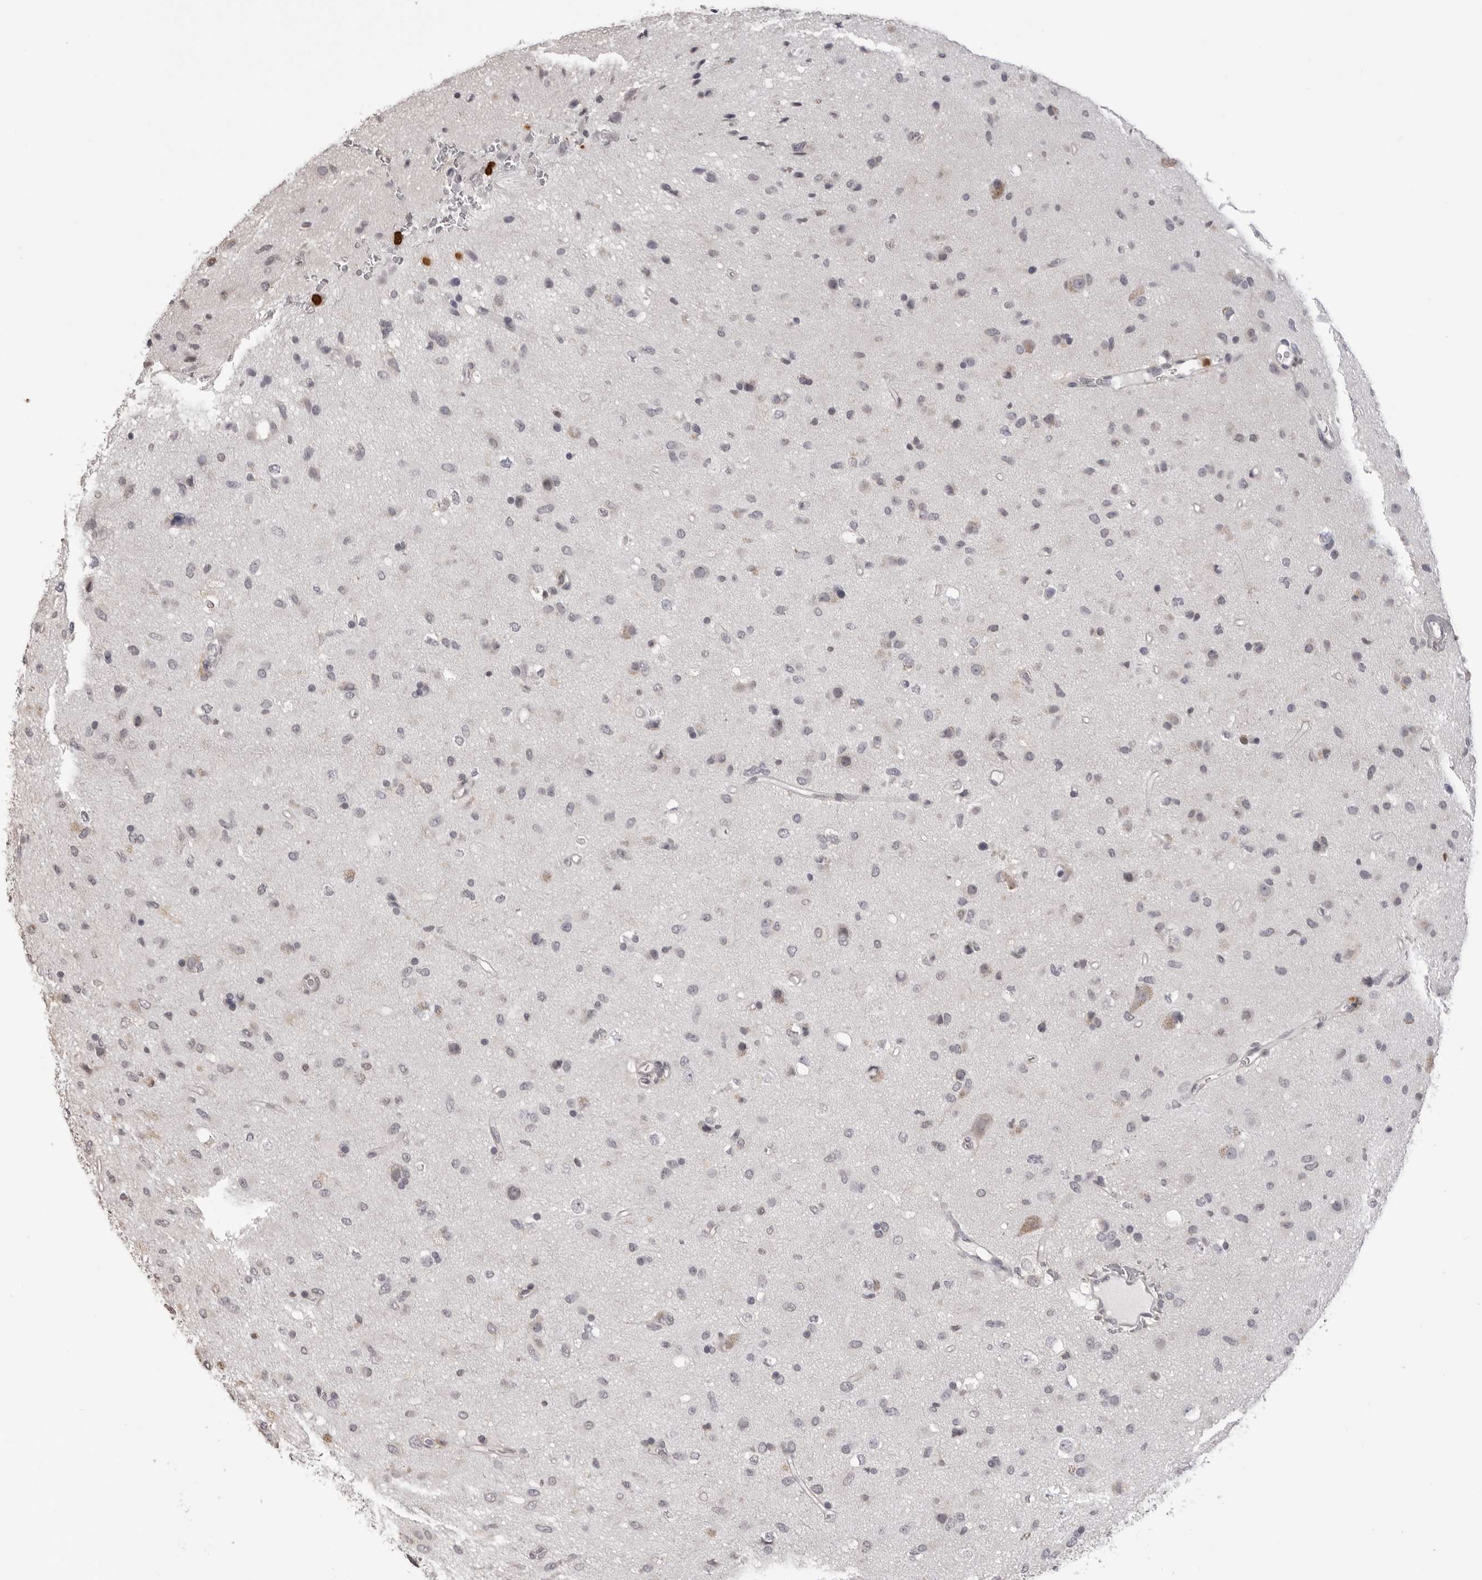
{"staining": {"intensity": "negative", "quantity": "none", "location": "none"}, "tissue": "glioma", "cell_type": "Tumor cells", "image_type": "cancer", "snomed": [{"axis": "morphology", "description": "Glioma, malignant, Low grade"}, {"axis": "topography", "description": "Brain"}], "caption": "This is an immunohistochemistry (IHC) image of low-grade glioma (malignant). There is no positivity in tumor cells.", "gene": "IL31", "patient": {"sex": "male", "age": 77}}